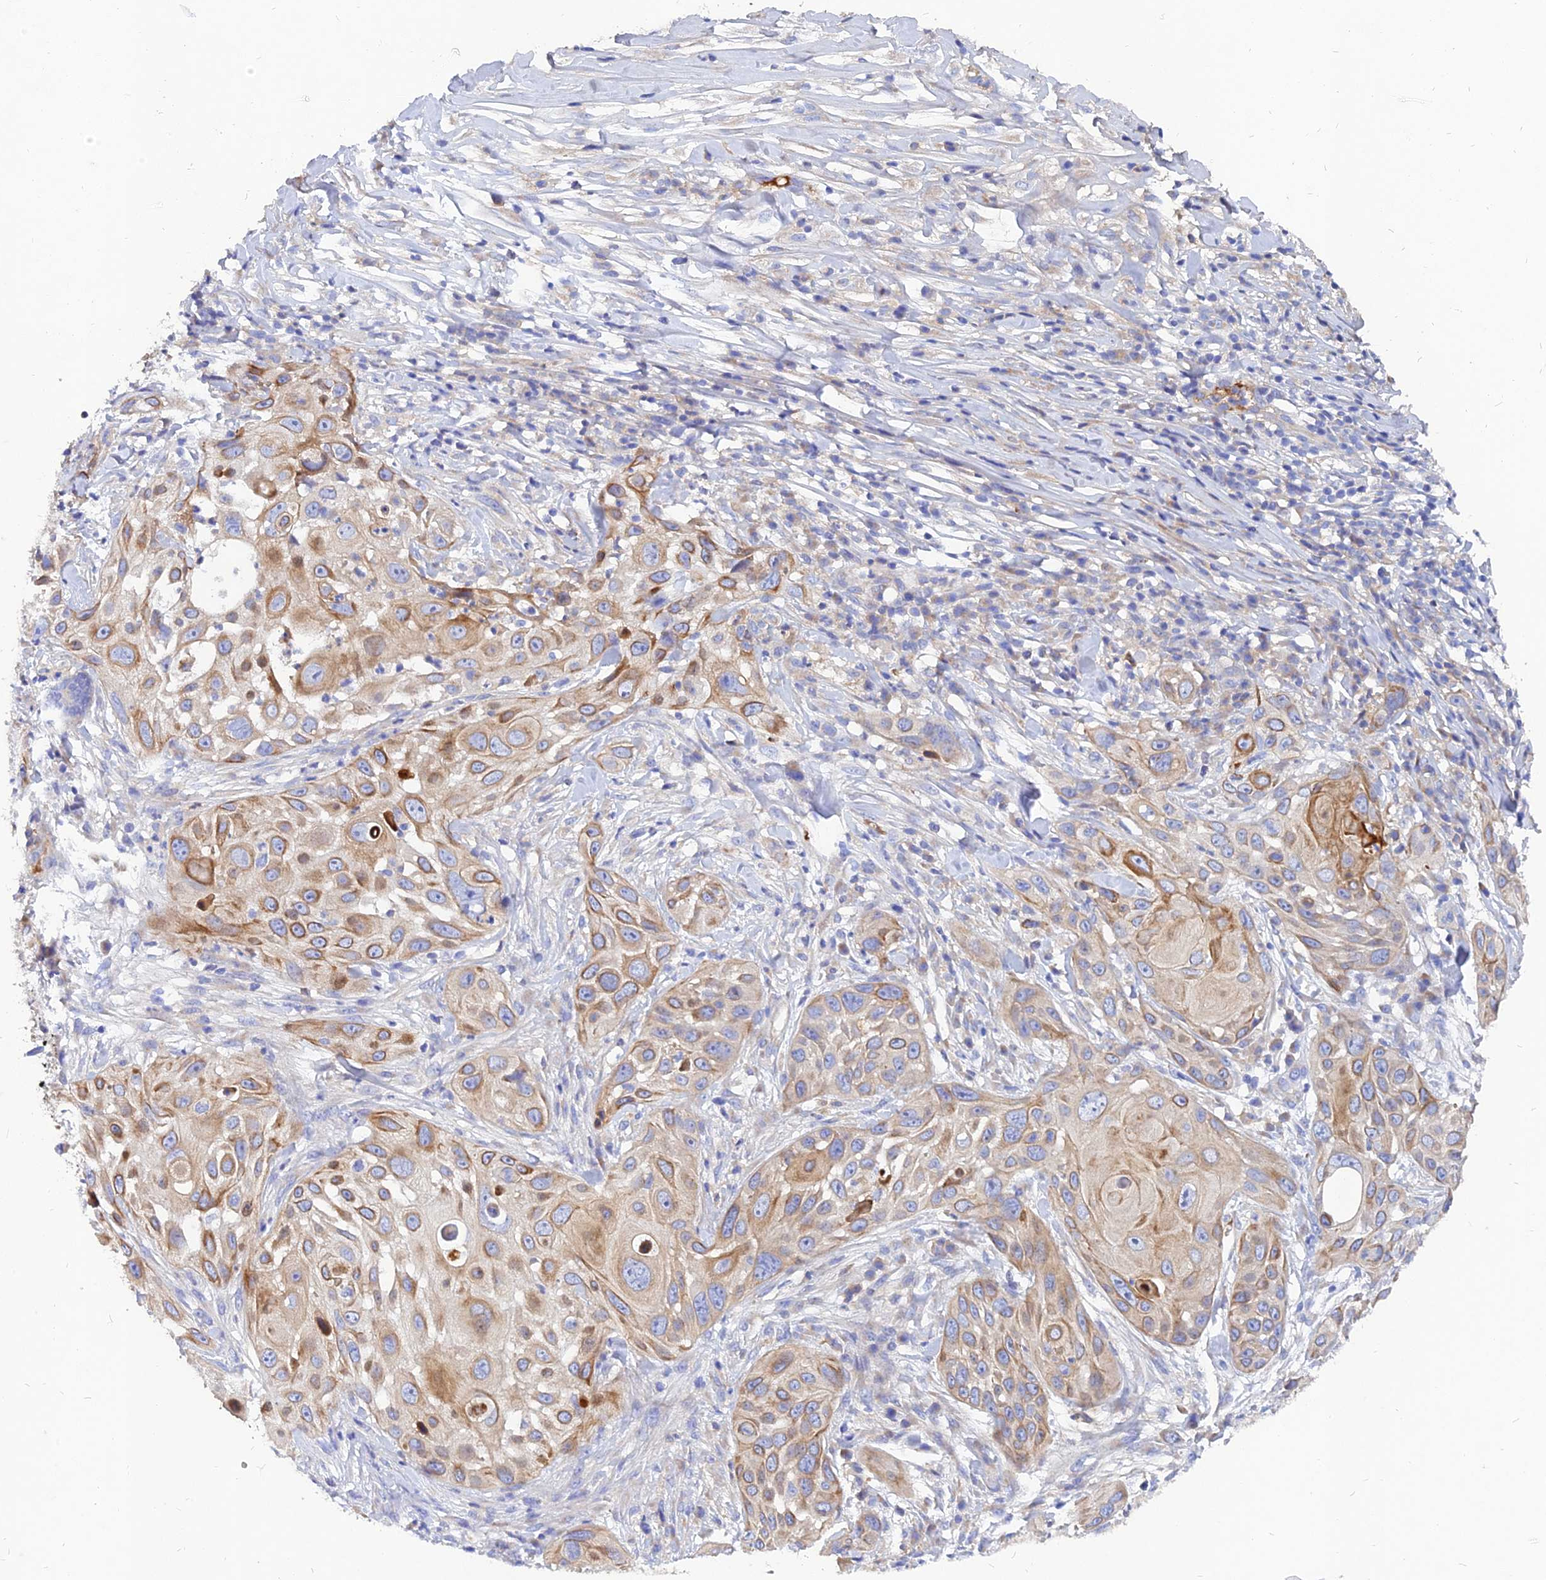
{"staining": {"intensity": "moderate", "quantity": "25%-75%", "location": "cytoplasmic/membranous"}, "tissue": "skin cancer", "cell_type": "Tumor cells", "image_type": "cancer", "snomed": [{"axis": "morphology", "description": "Squamous cell carcinoma, NOS"}, {"axis": "topography", "description": "Skin"}], "caption": "Squamous cell carcinoma (skin) stained for a protein (brown) displays moderate cytoplasmic/membranous positive expression in about 25%-75% of tumor cells.", "gene": "MROH1", "patient": {"sex": "female", "age": 44}}